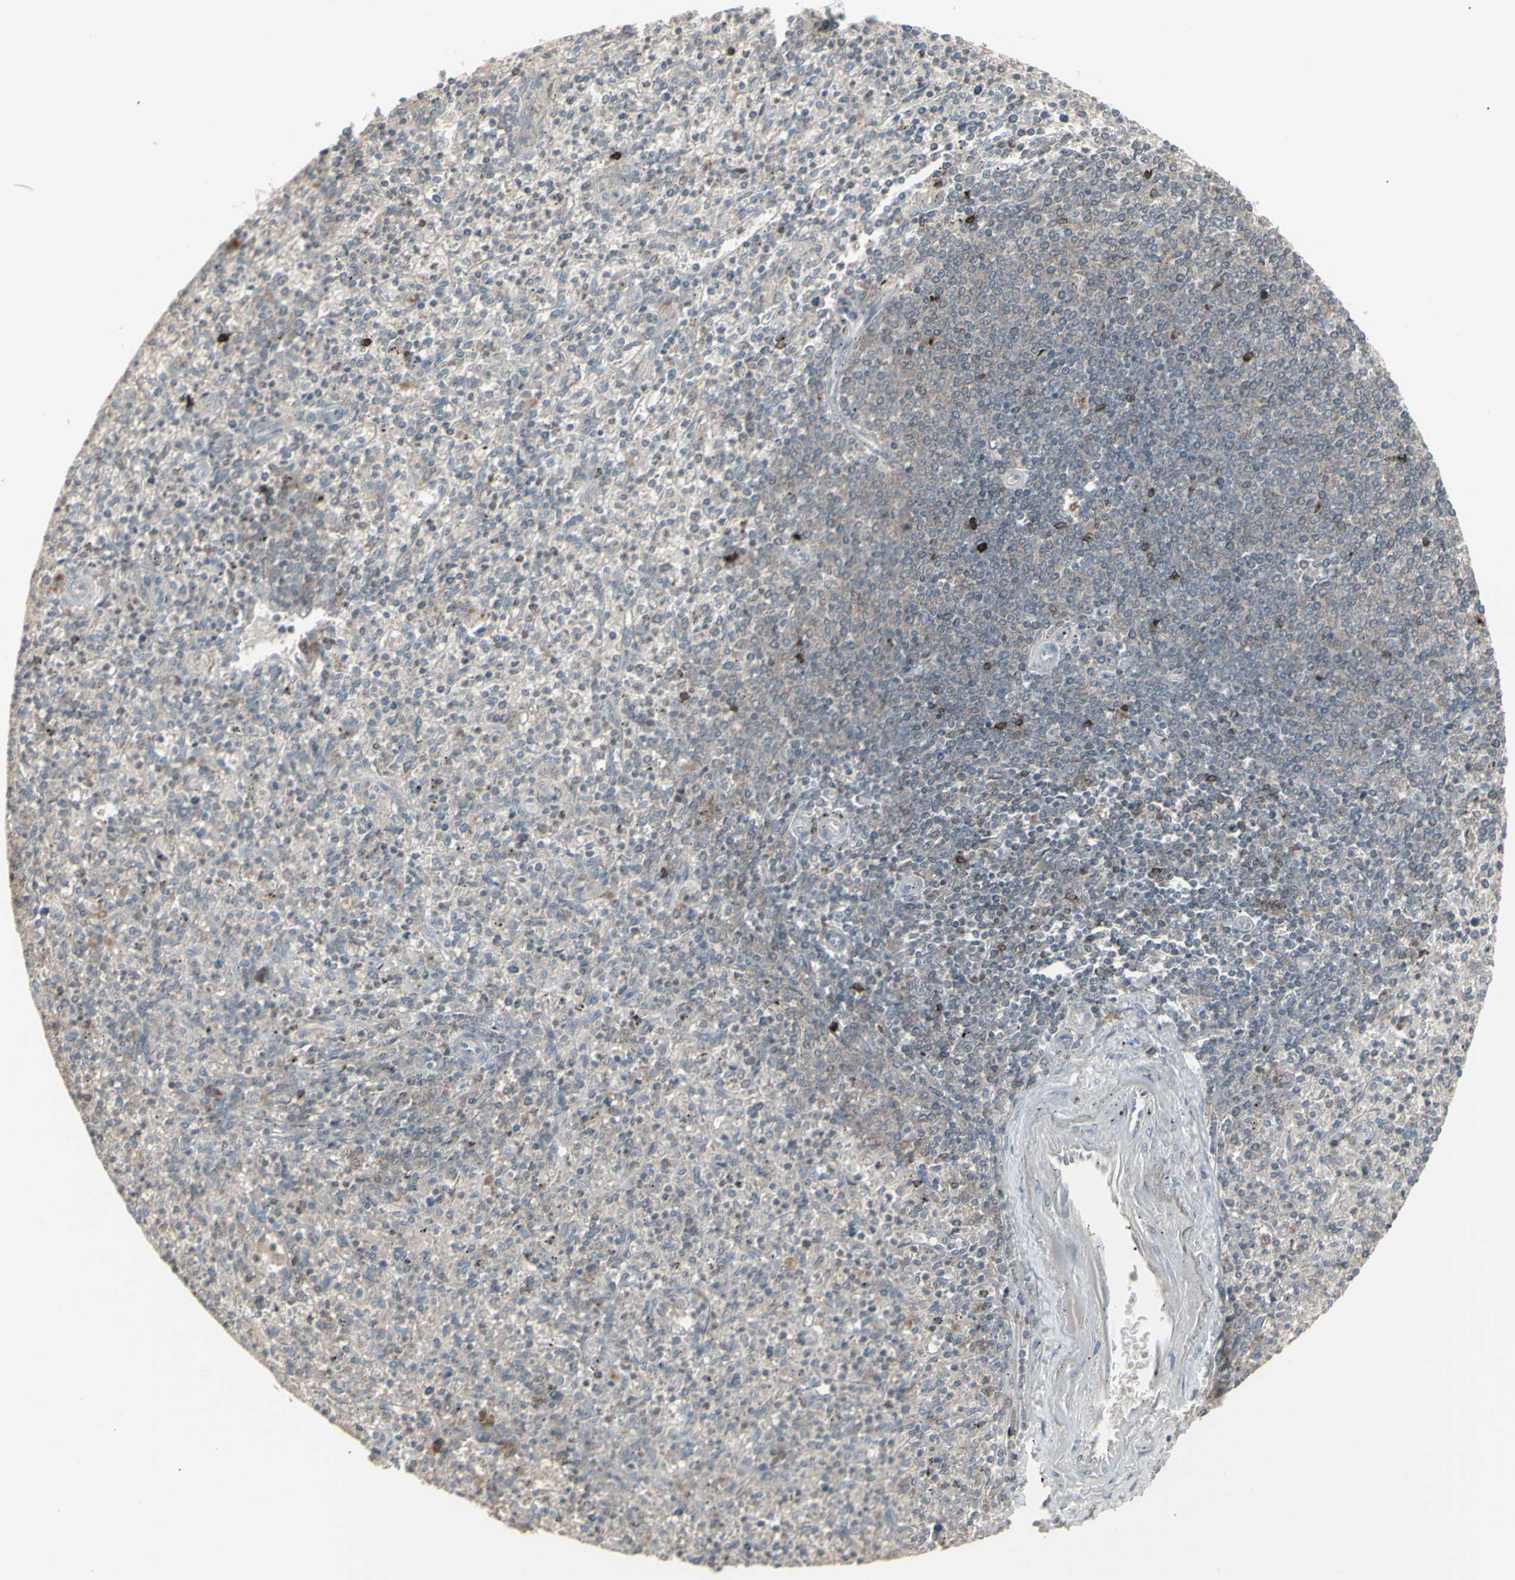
{"staining": {"intensity": "weak", "quantity": "25%-75%", "location": "cytoplasmic/membranous"}, "tissue": "spleen", "cell_type": "Cells in red pulp", "image_type": "normal", "snomed": [{"axis": "morphology", "description": "Normal tissue, NOS"}, {"axis": "topography", "description": "Spleen"}], "caption": "A brown stain shows weak cytoplasmic/membranous positivity of a protein in cells in red pulp of unremarkable human spleen. Using DAB (brown) and hematoxylin (blue) stains, captured at high magnification using brightfield microscopy.", "gene": "CSK", "patient": {"sex": "male", "age": 72}}